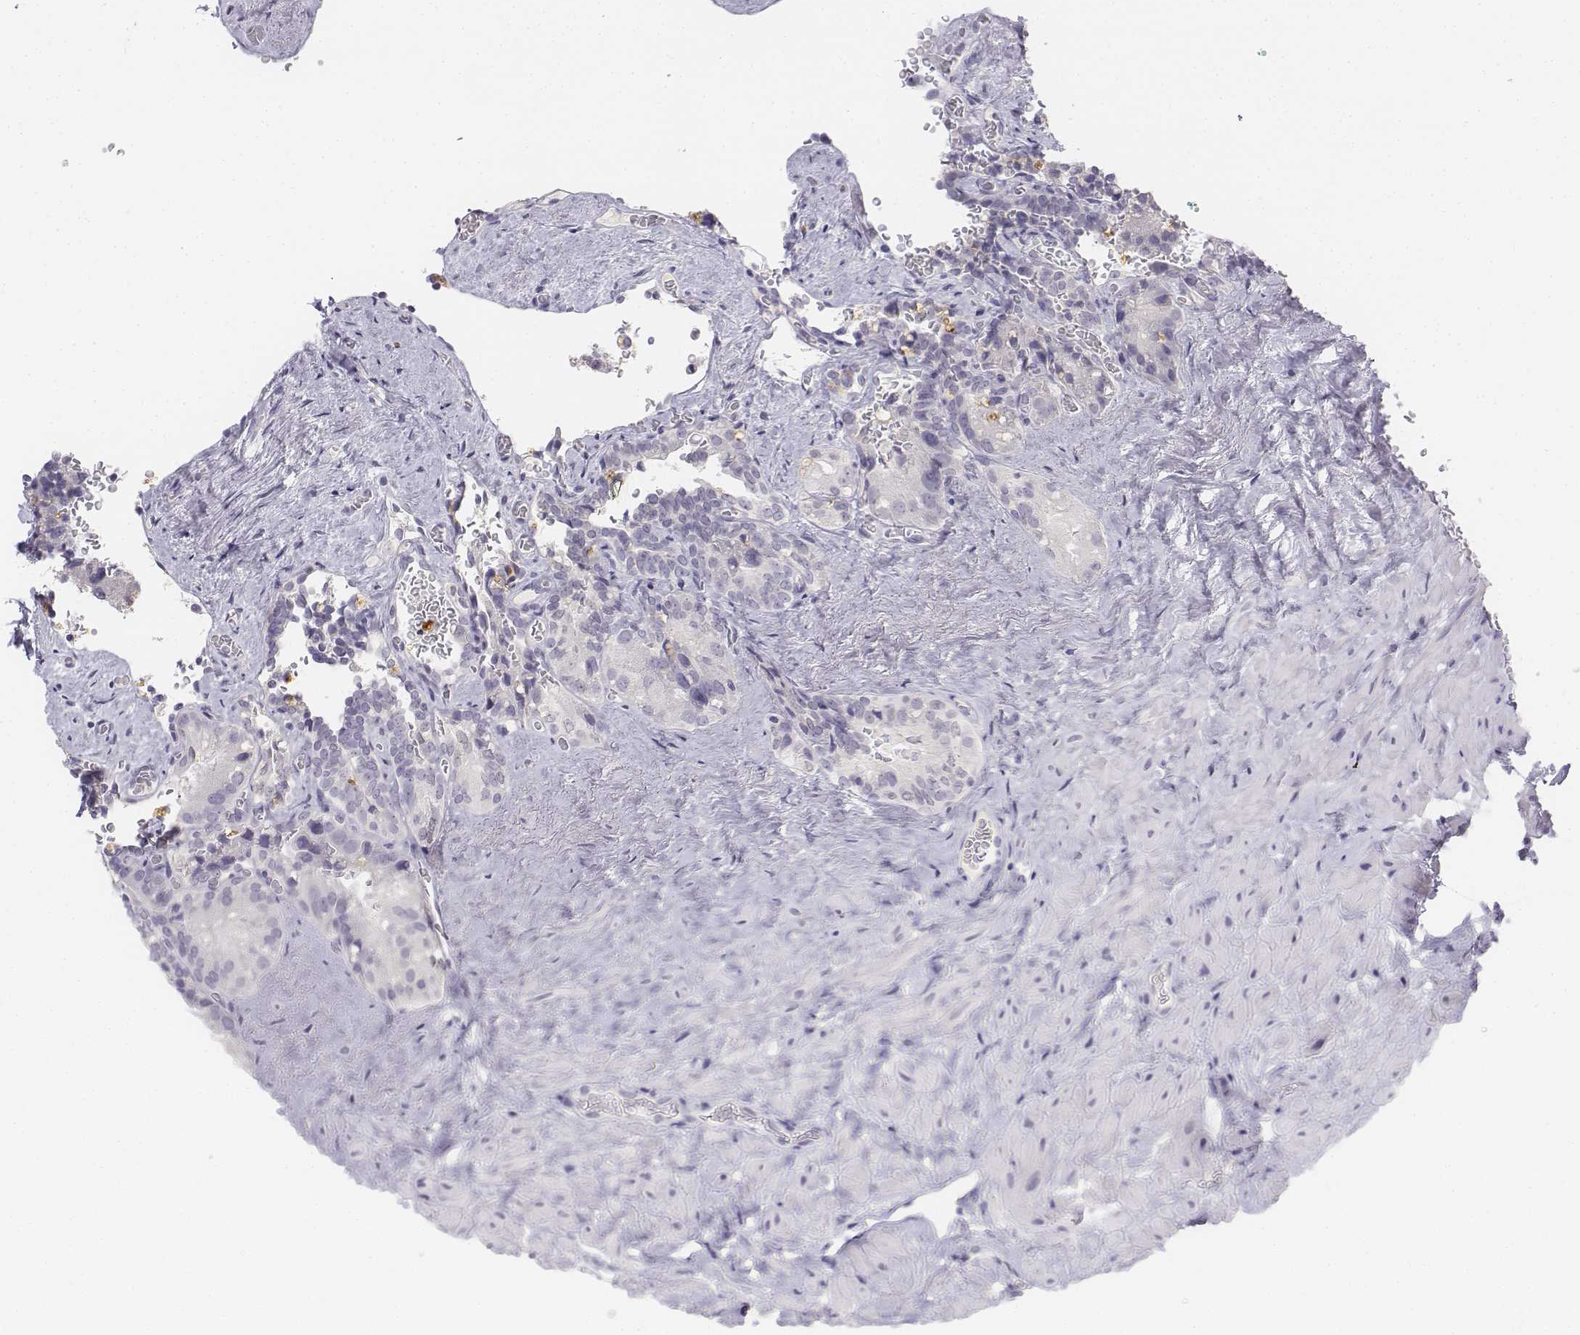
{"staining": {"intensity": "negative", "quantity": "none", "location": "none"}, "tissue": "seminal vesicle", "cell_type": "Glandular cells", "image_type": "normal", "snomed": [{"axis": "morphology", "description": "Normal tissue, NOS"}, {"axis": "topography", "description": "Seminal veicle"}], "caption": "The immunohistochemistry (IHC) image has no significant staining in glandular cells of seminal vesicle. (IHC, brightfield microscopy, high magnification).", "gene": "UCN2", "patient": {"sex": "male", "age": 69}}